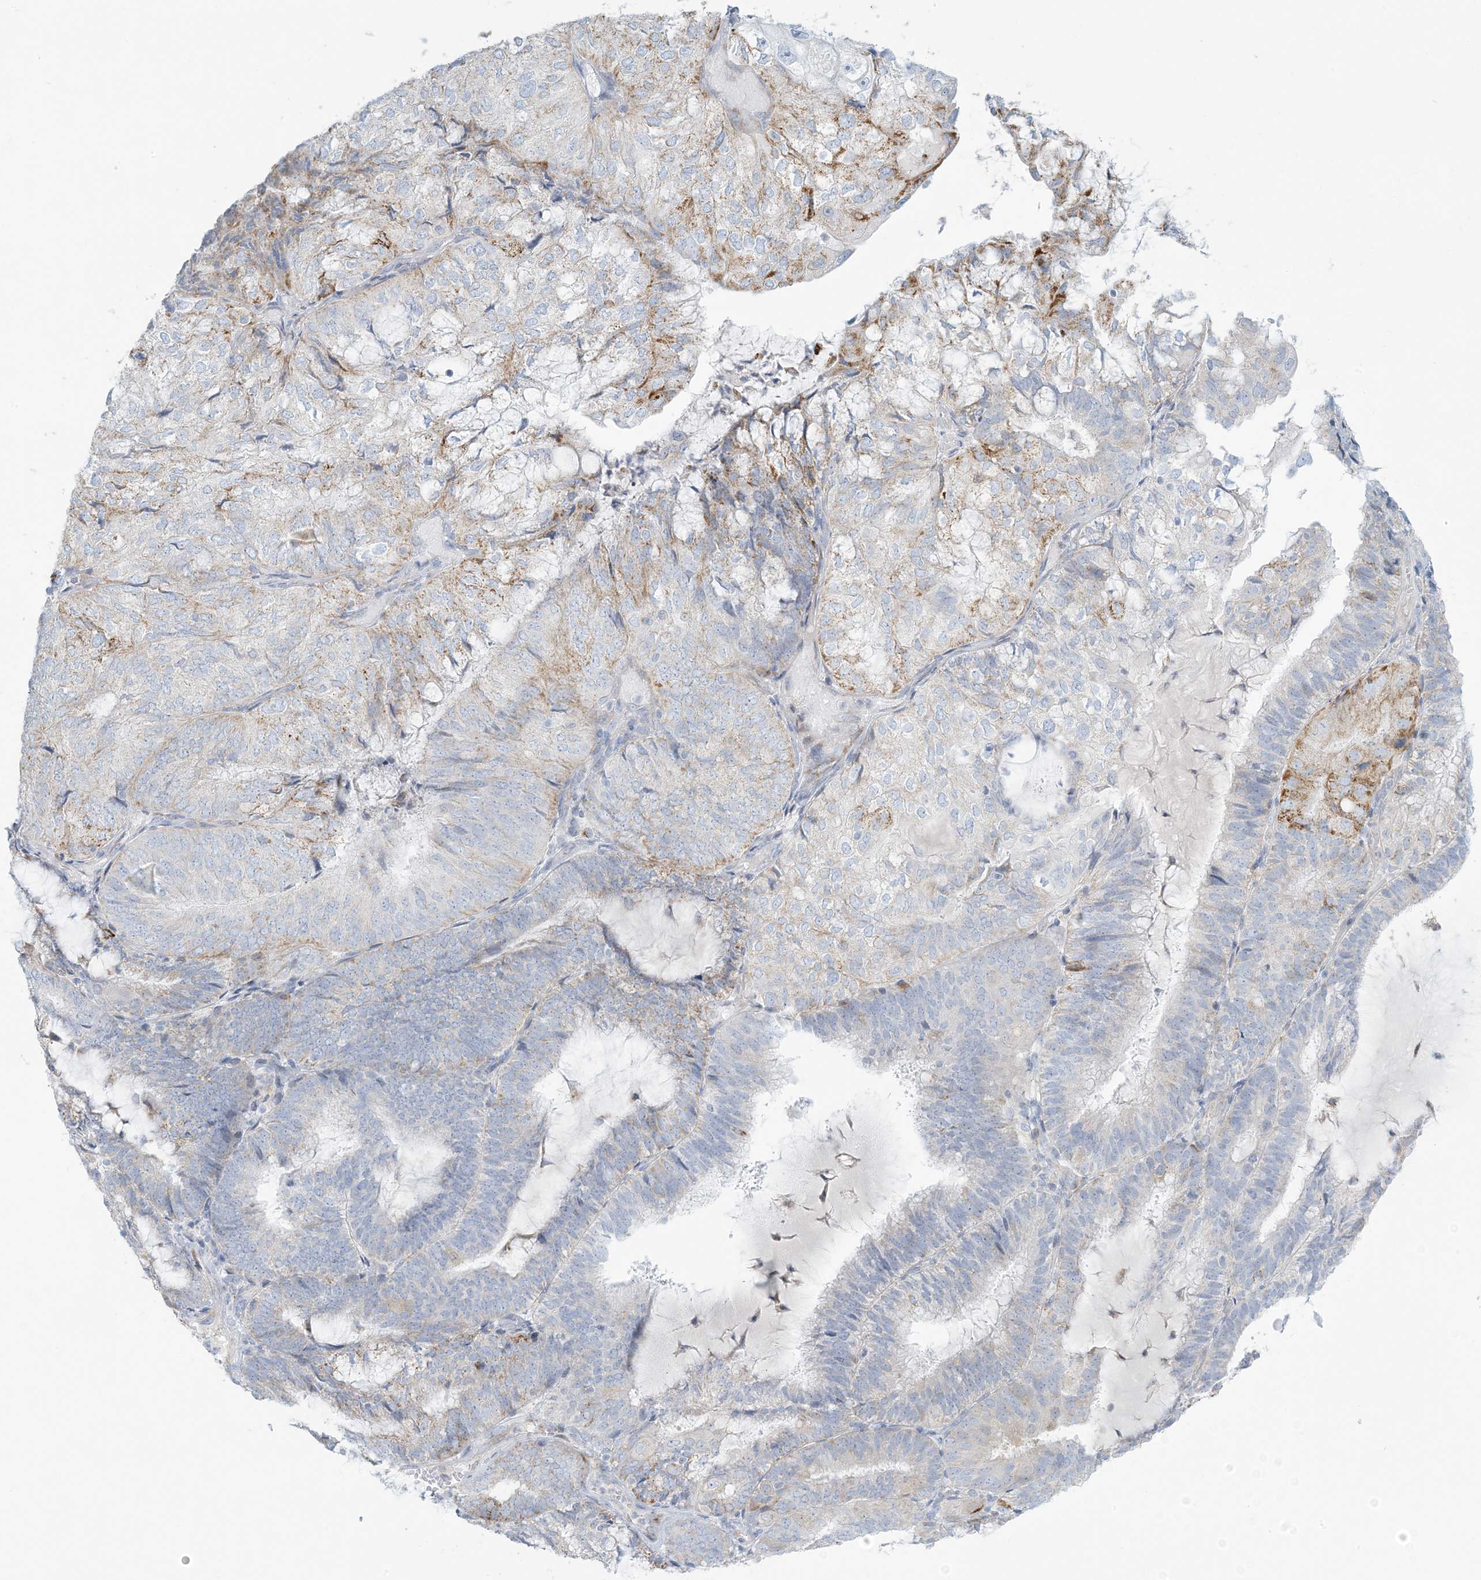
{"staining": {"intensity": "moderate", "quantity": "<25%", "location": "cytoplasmic/membranous"}, "tissue": "endometrial cancer", "cell_type": "Tumor cells", "image_type": "cancer", "snomed": [{"axis": "morphology", "description": "Adenocarcinoma, NOS"}, {"axis": "topography", "description": "Endometrium"}], "caption": "An IHC image of tumor tissue is shown. Protein staining in brown shows moderate cytoplasmic/membranous positivity in adenocarcinoma (endometrial) within tumor cells. (brown staining indicates protein expression, while blue staining denotes nuclei).", "gene": "ZDHHC4", "patient": {"sex": "female", "age": 81}}